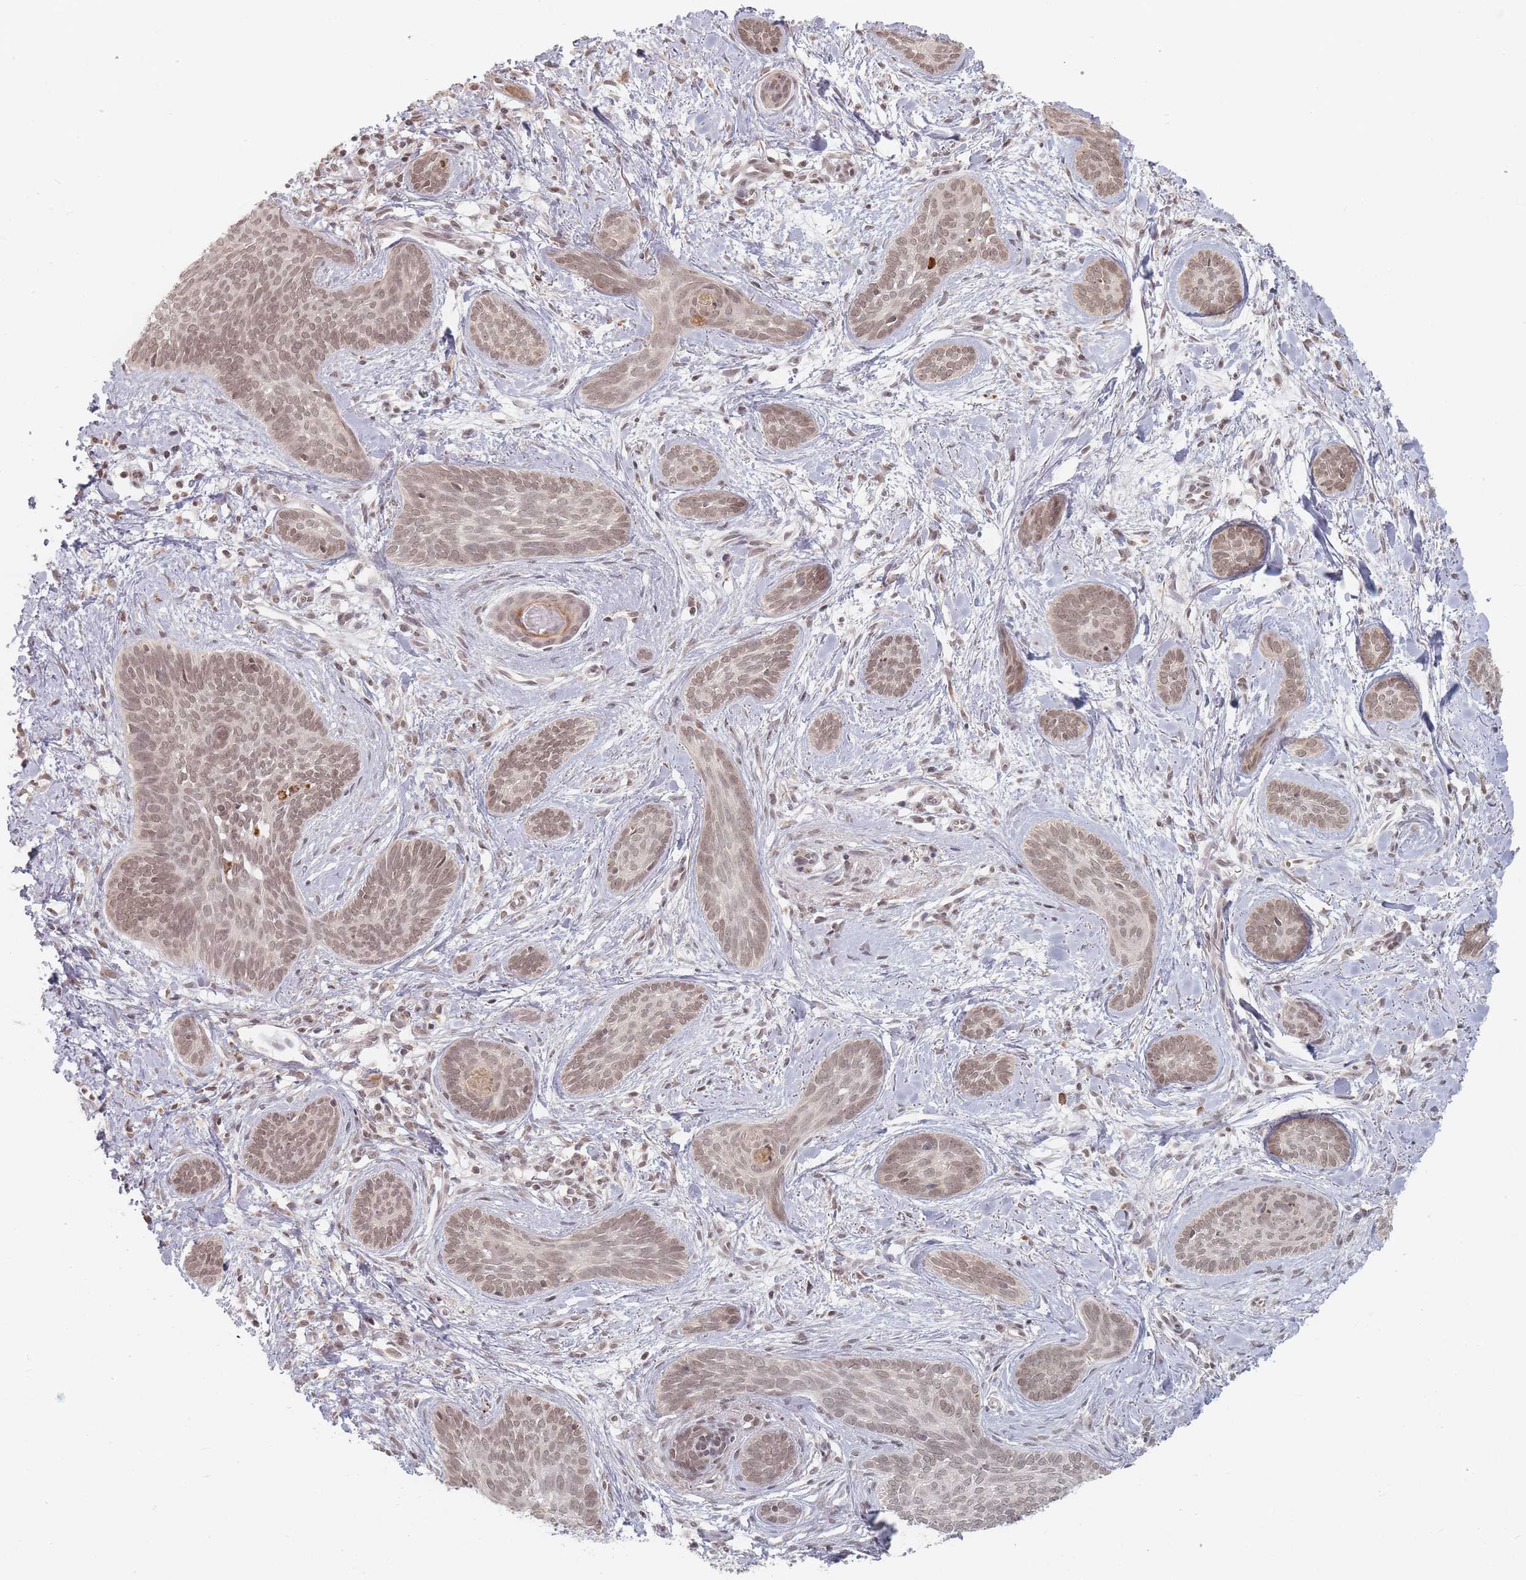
{"staining": {"intensity": "weak", "quantity": ">75%", "location": "nuclear"}, "tissue": "skin cancer", "cell_type": "Tumor cells", "image_type": "cancer", "snomed": [{"axis": "morphology", "description": "Basal cell carcinoma"}, {"axis": "topography", "description": "Skin"}], "caption": "IHC photomicrograph of neoplastic tissue: basal cell carcinoma (skin) stained using immunohistochemistry demonstrates low levels of weak protein expression localized specifically in the nuclear of tumor cells, appearing as a nuclear brown color.", "gene": "SPATA45", "patient": {"sex": "female", "age": 81}}